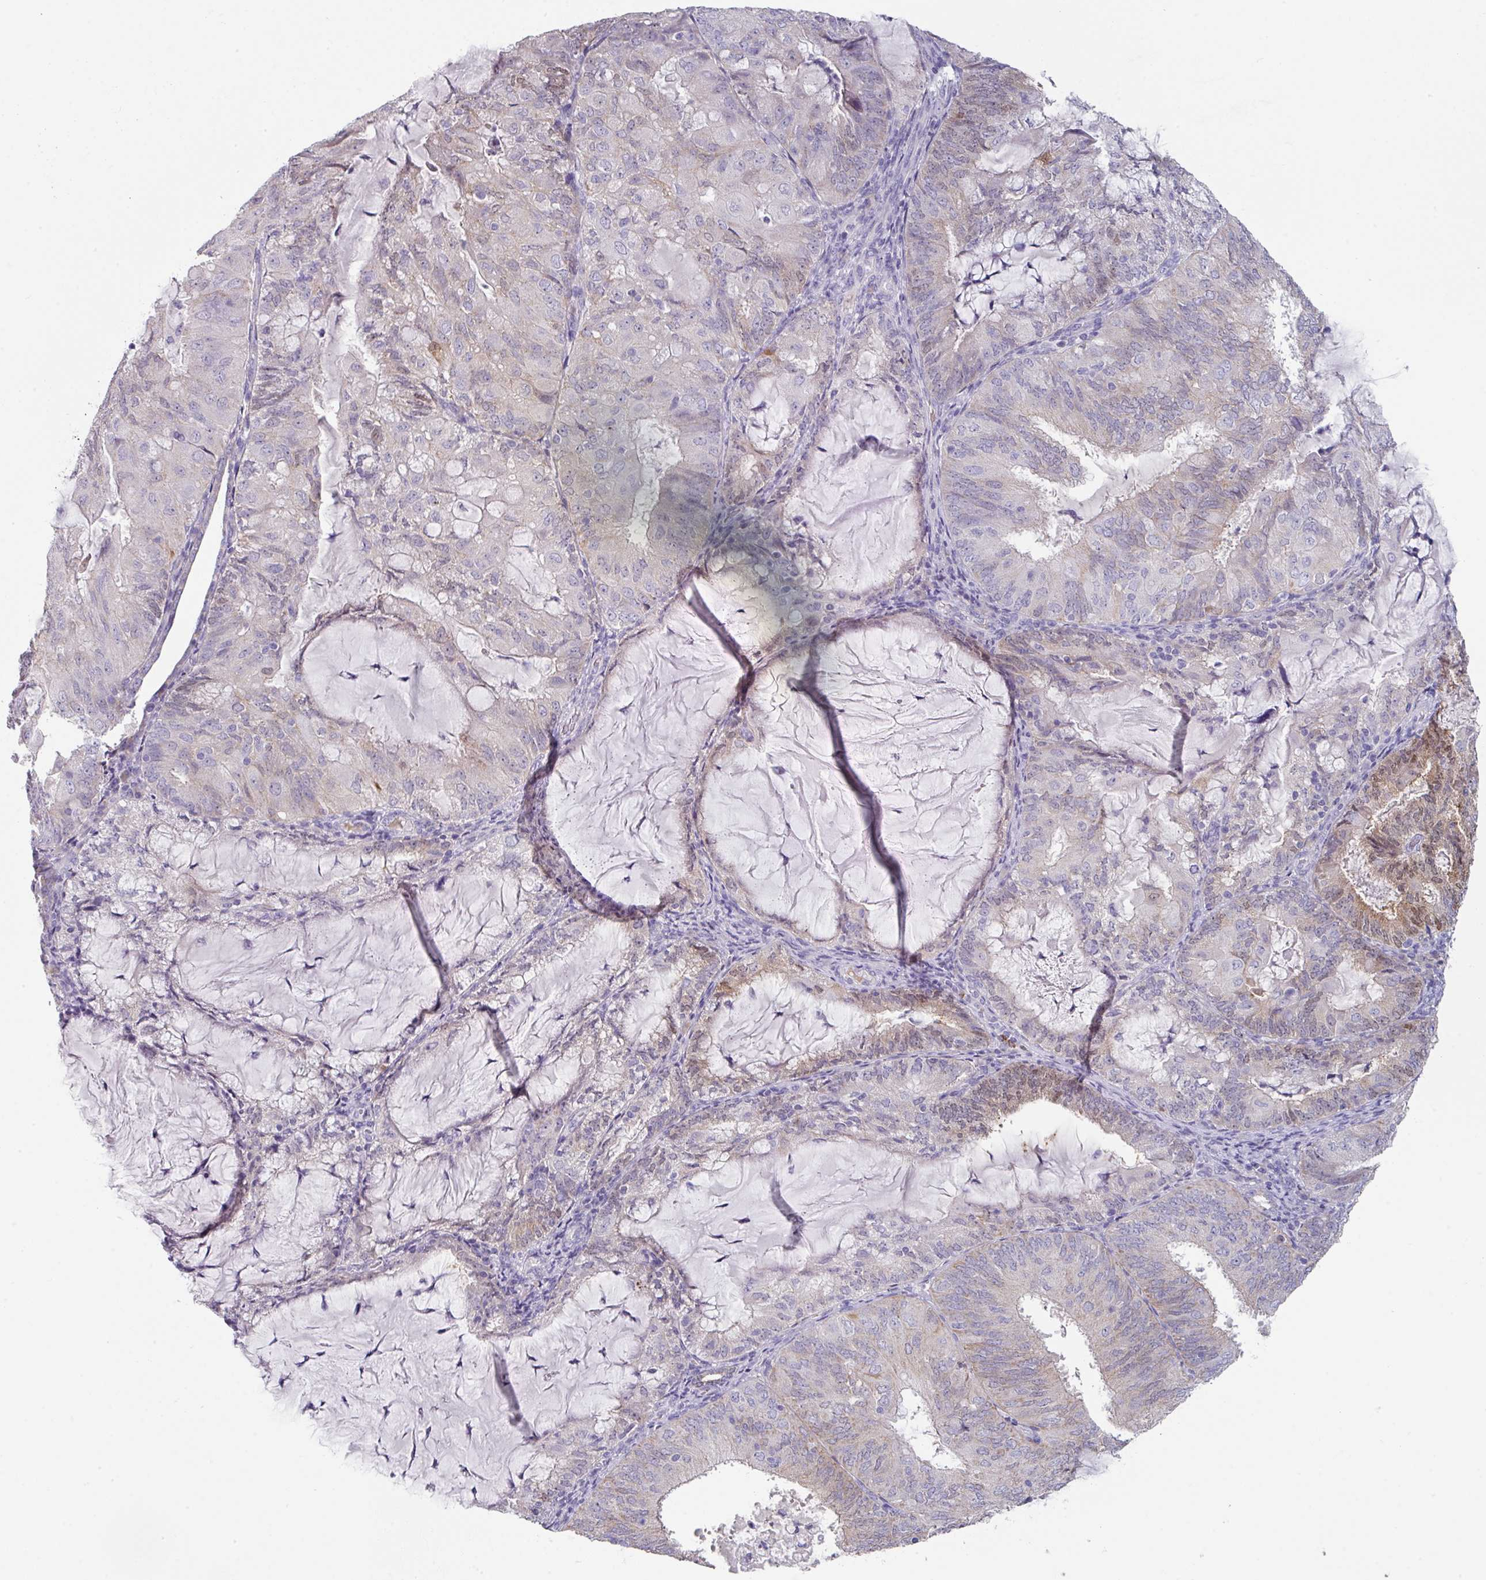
{"staining": {"intensity": "weak", "quantity": "<25%", "location": "cytoplasmic/membranous,nuclear"}, "tissue": "endometrial cancer", "cell_type": "Tumor cells", "image_type": "cancer", "snomed": [{"axis": "morphology", "description": "Adenocarcinoma, NOS"}, {"axis": "topography", "description": "Endometrium"}], "caption": "There is no significant expression in tumor cells of adenocarcinoma (endometrial).", "gene": "DEFB115", "patient": {"sex": "female", "age": 81}}